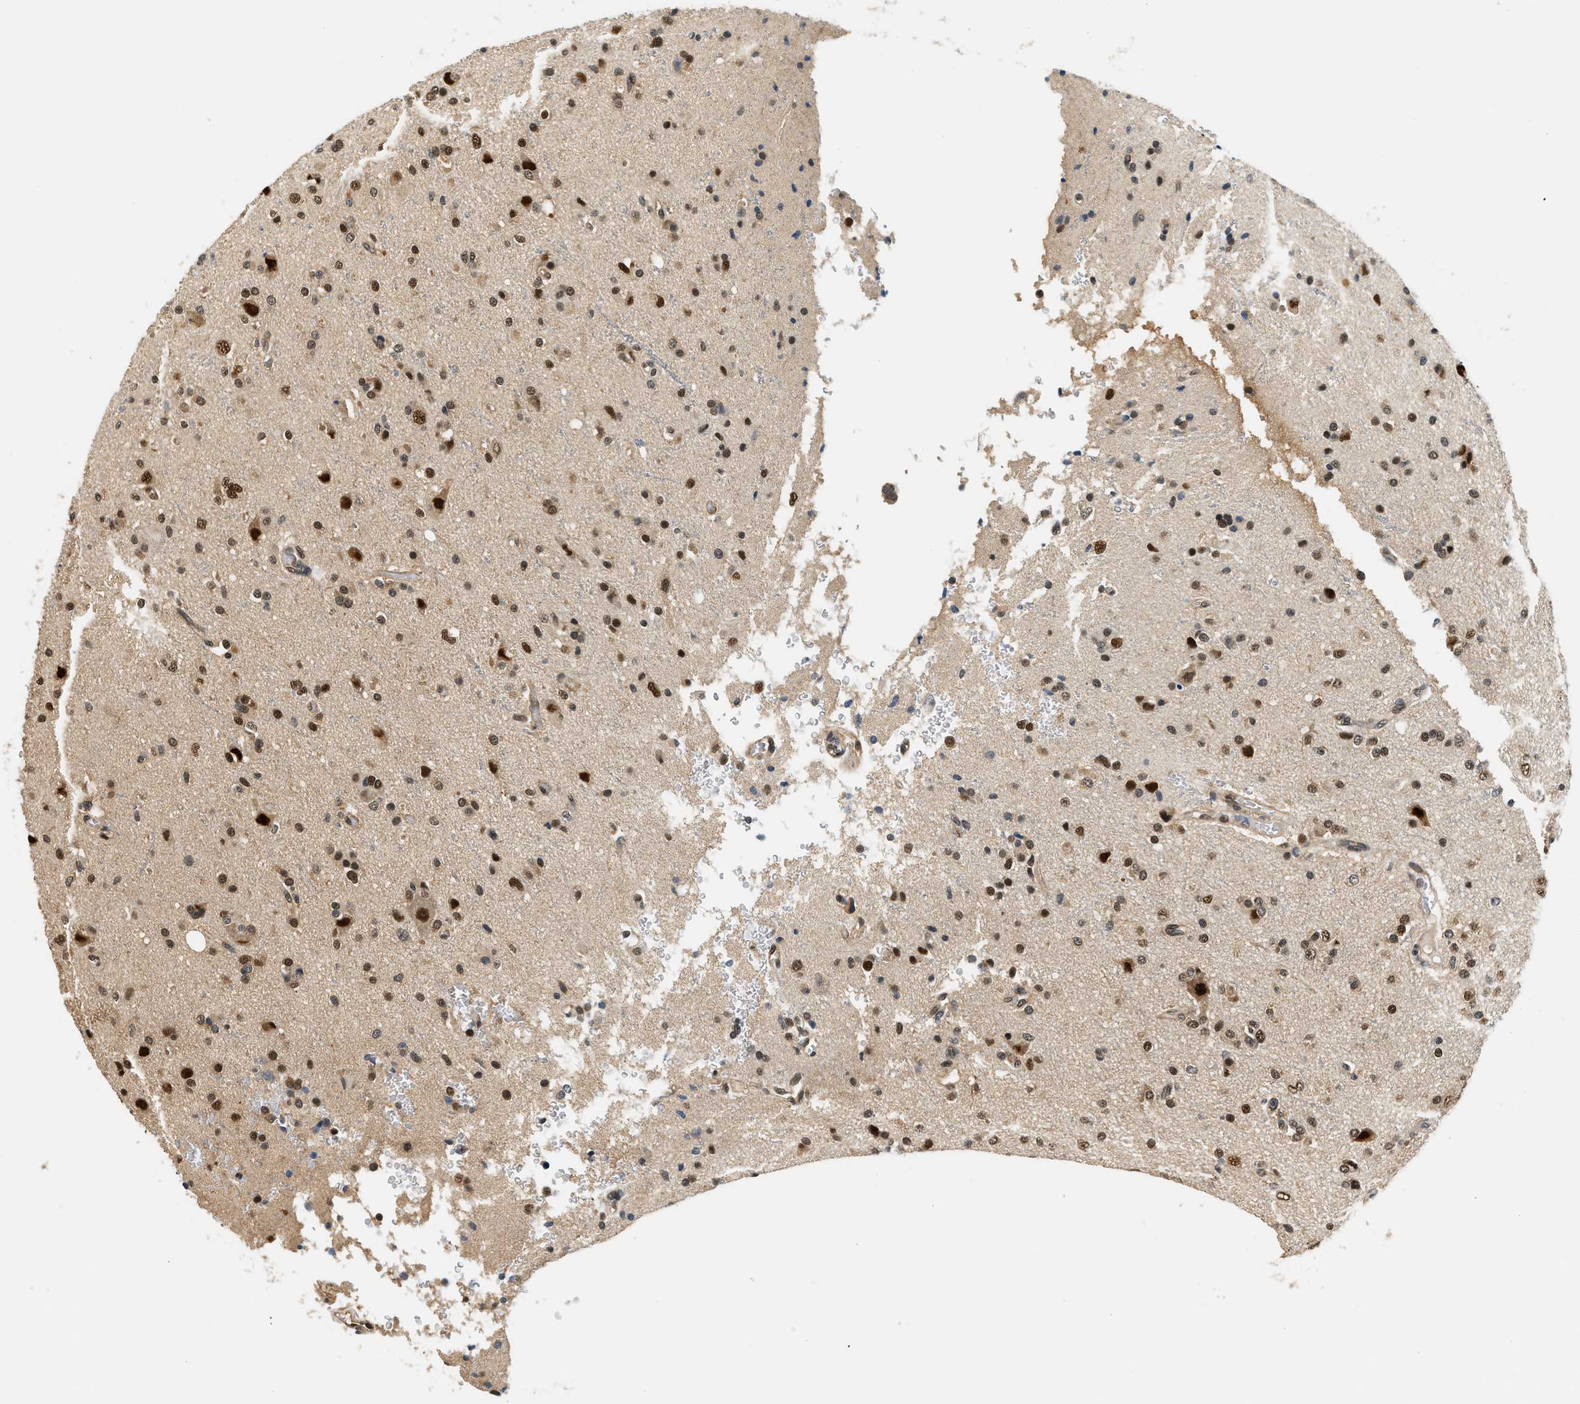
{"staining": {"intensity": "strong", "quantity": "25%-75%", "location": "nuclear"}, "tissue": "glioma", "cell_type": "Tumor cells", "image_type": "cancer", "snomed": [{"axis": "morphology", "description": "Glioma, malignant, High grade"}, {"axis": "topography", "description": "Brain"}], "caption": "Protein staining of glioma tissue displays strong nuclear positivity in approximately 25%-75% of tumor cells.", "gene": "PSMD3", "patient": {"sex": "male", "age": 47}}